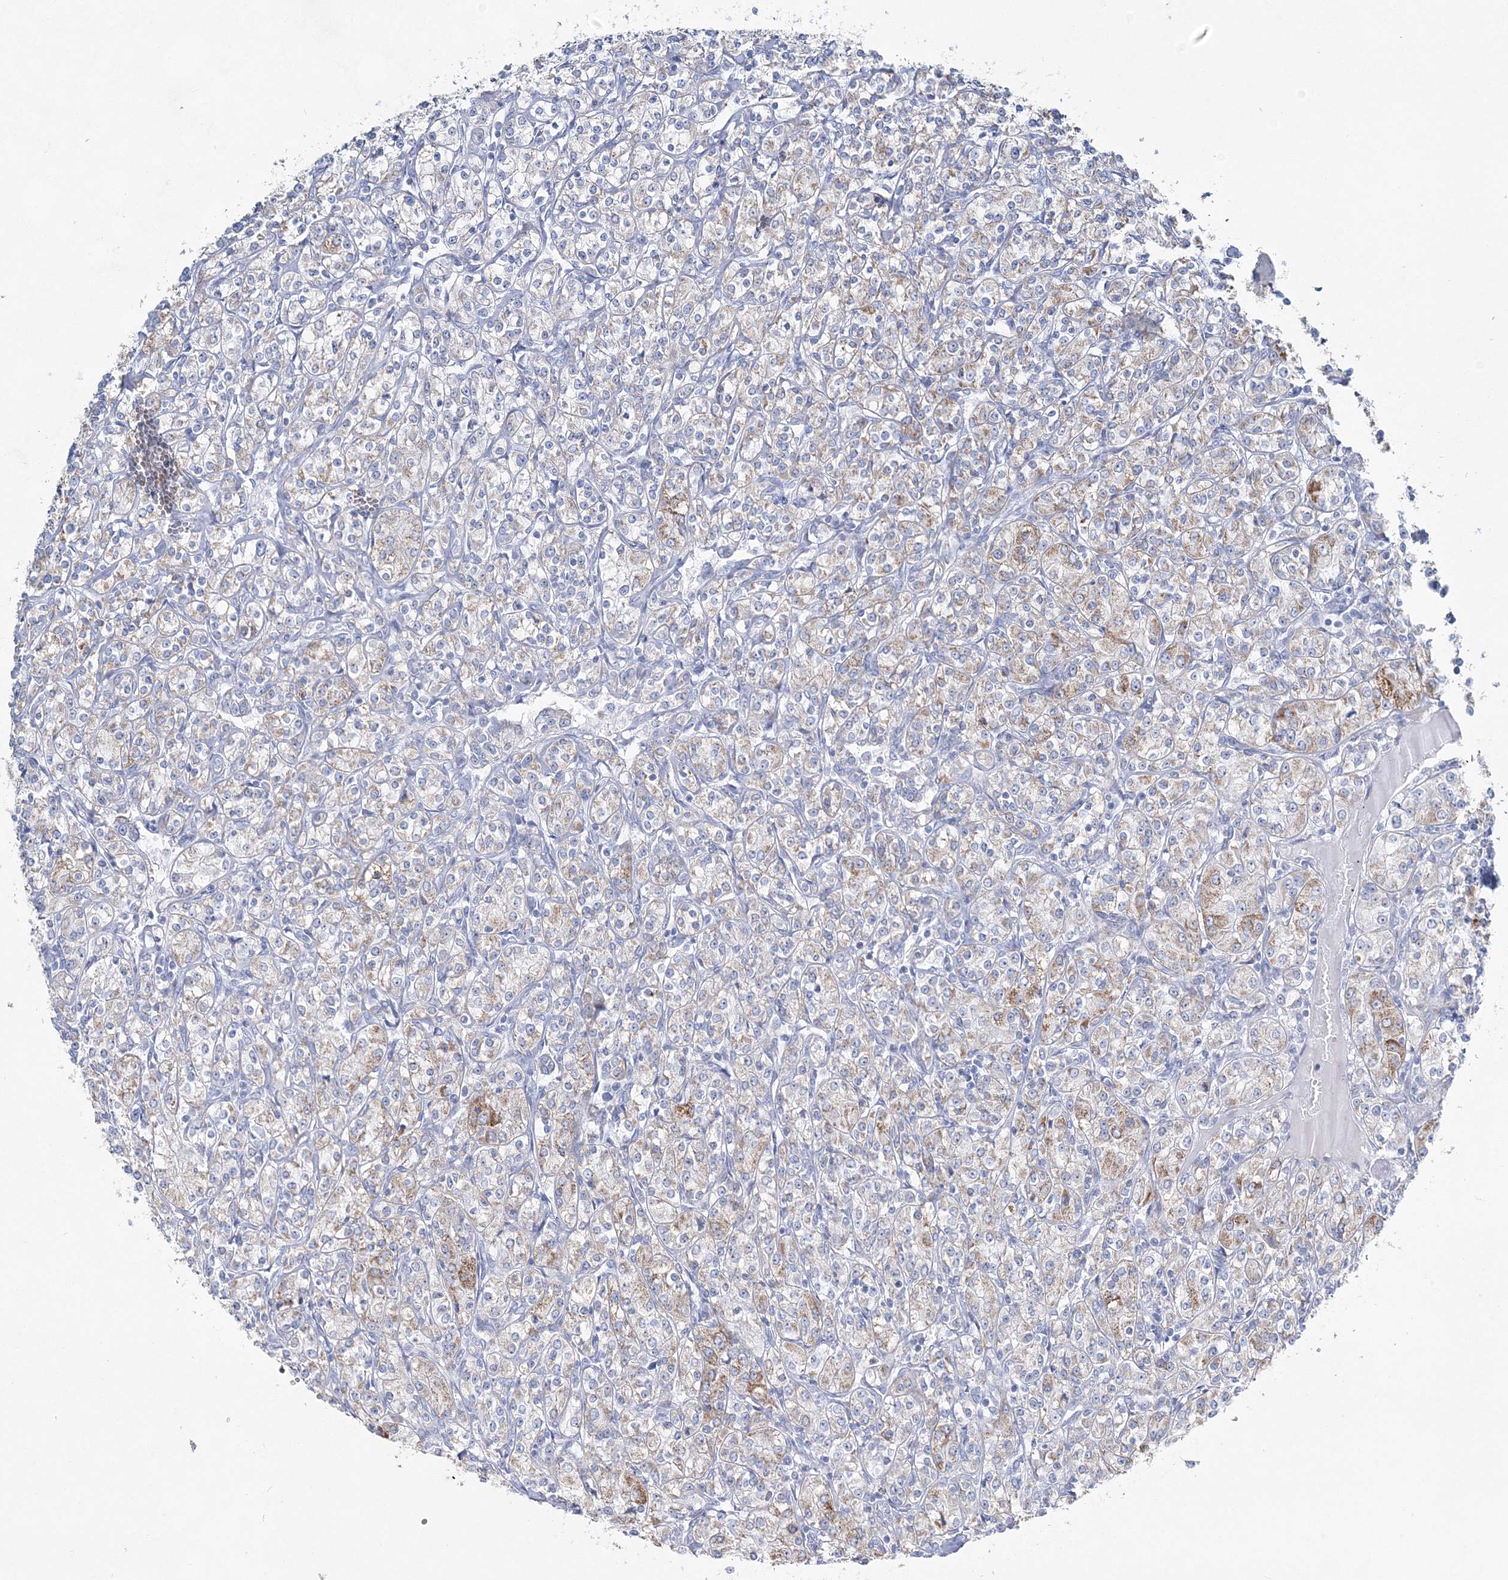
{"staining": {"intensity": "moderate", "quantity": "<25%", "location": "cytoplasmic/membranous"}, "tissue": "renal cancer", "cell_type": "Tumor cells", "image_type": "cancer", "snomed": [{"axis": "morphology", "description": "Adenocarcinoma, NOS"}, {"axis": "topography", "description": "Kidney"}], "caption": "Renal cancer (adenocarcinoma) stained with DAB (3,3'-diaminobenzidine) immunohistochemistry (IHC) reveals low levels of moderate cytoplasmic/membranous staining in approximately <25% of tumor cells.", "gene": "HIBCH", "patient": {"sex": "male", "age": 77}}